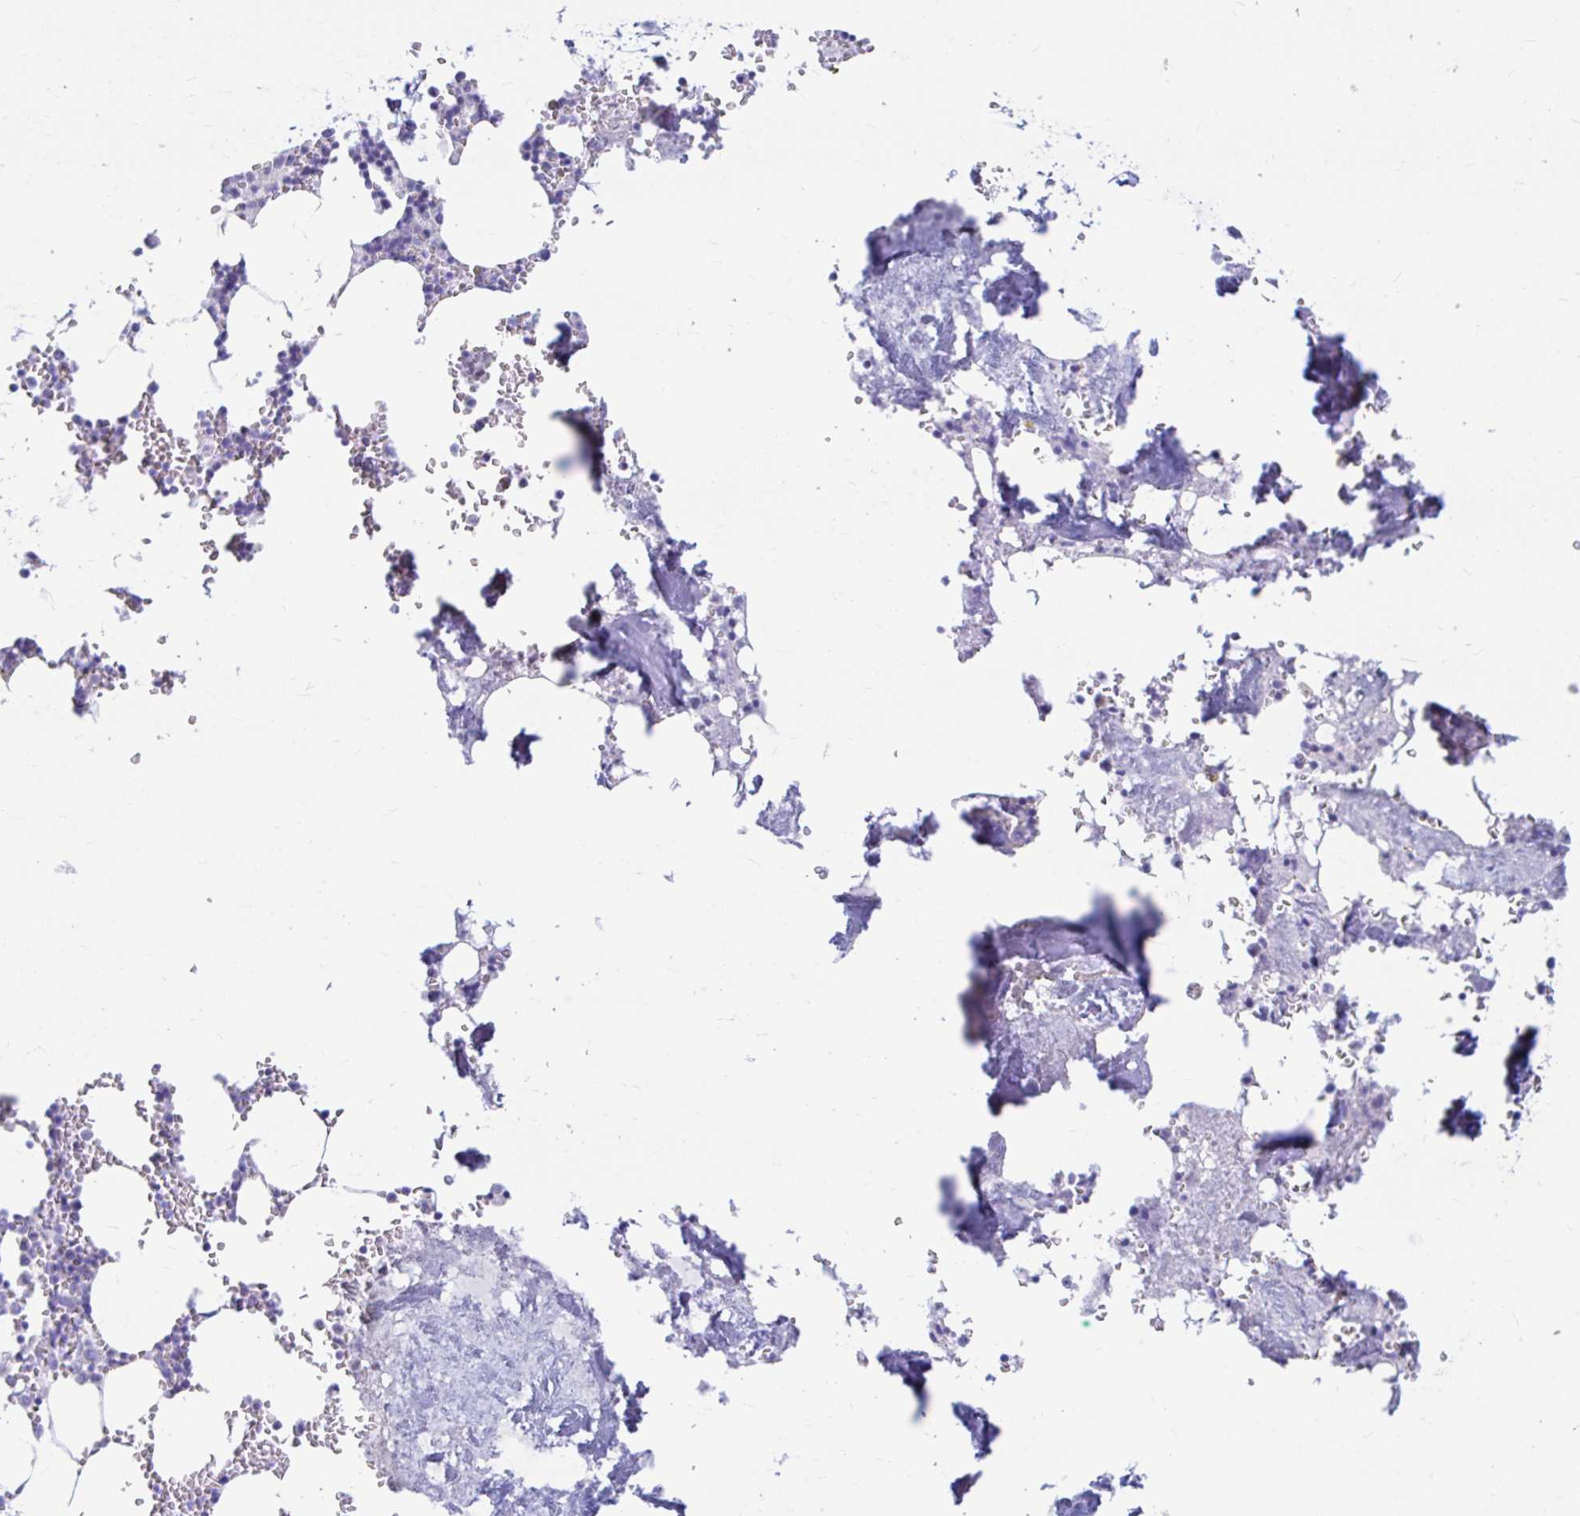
{"staining": {"intensity": "negative", "quantity": "none", "location": "none"}, "tissue": "bone marrow", "cell_type": "Hematopoietic cells", "image_type": "normal", "snomed": [{"axis": "morphology", "description": "Normal tissue, NOS"}, {"axis": "topography", "description": "Bone marrow"}], "caption": "This is a photomicrograph of immunohistochemistry (IHC) staining of benign bone marrow, which shows no staining in hematopoietic cells. (DAB (3,3'-diaminobenzidine) immunohistochemistry, high magnification).", "gene": "FTSJ3", "patient": {"sex": "male", "age": 54}}